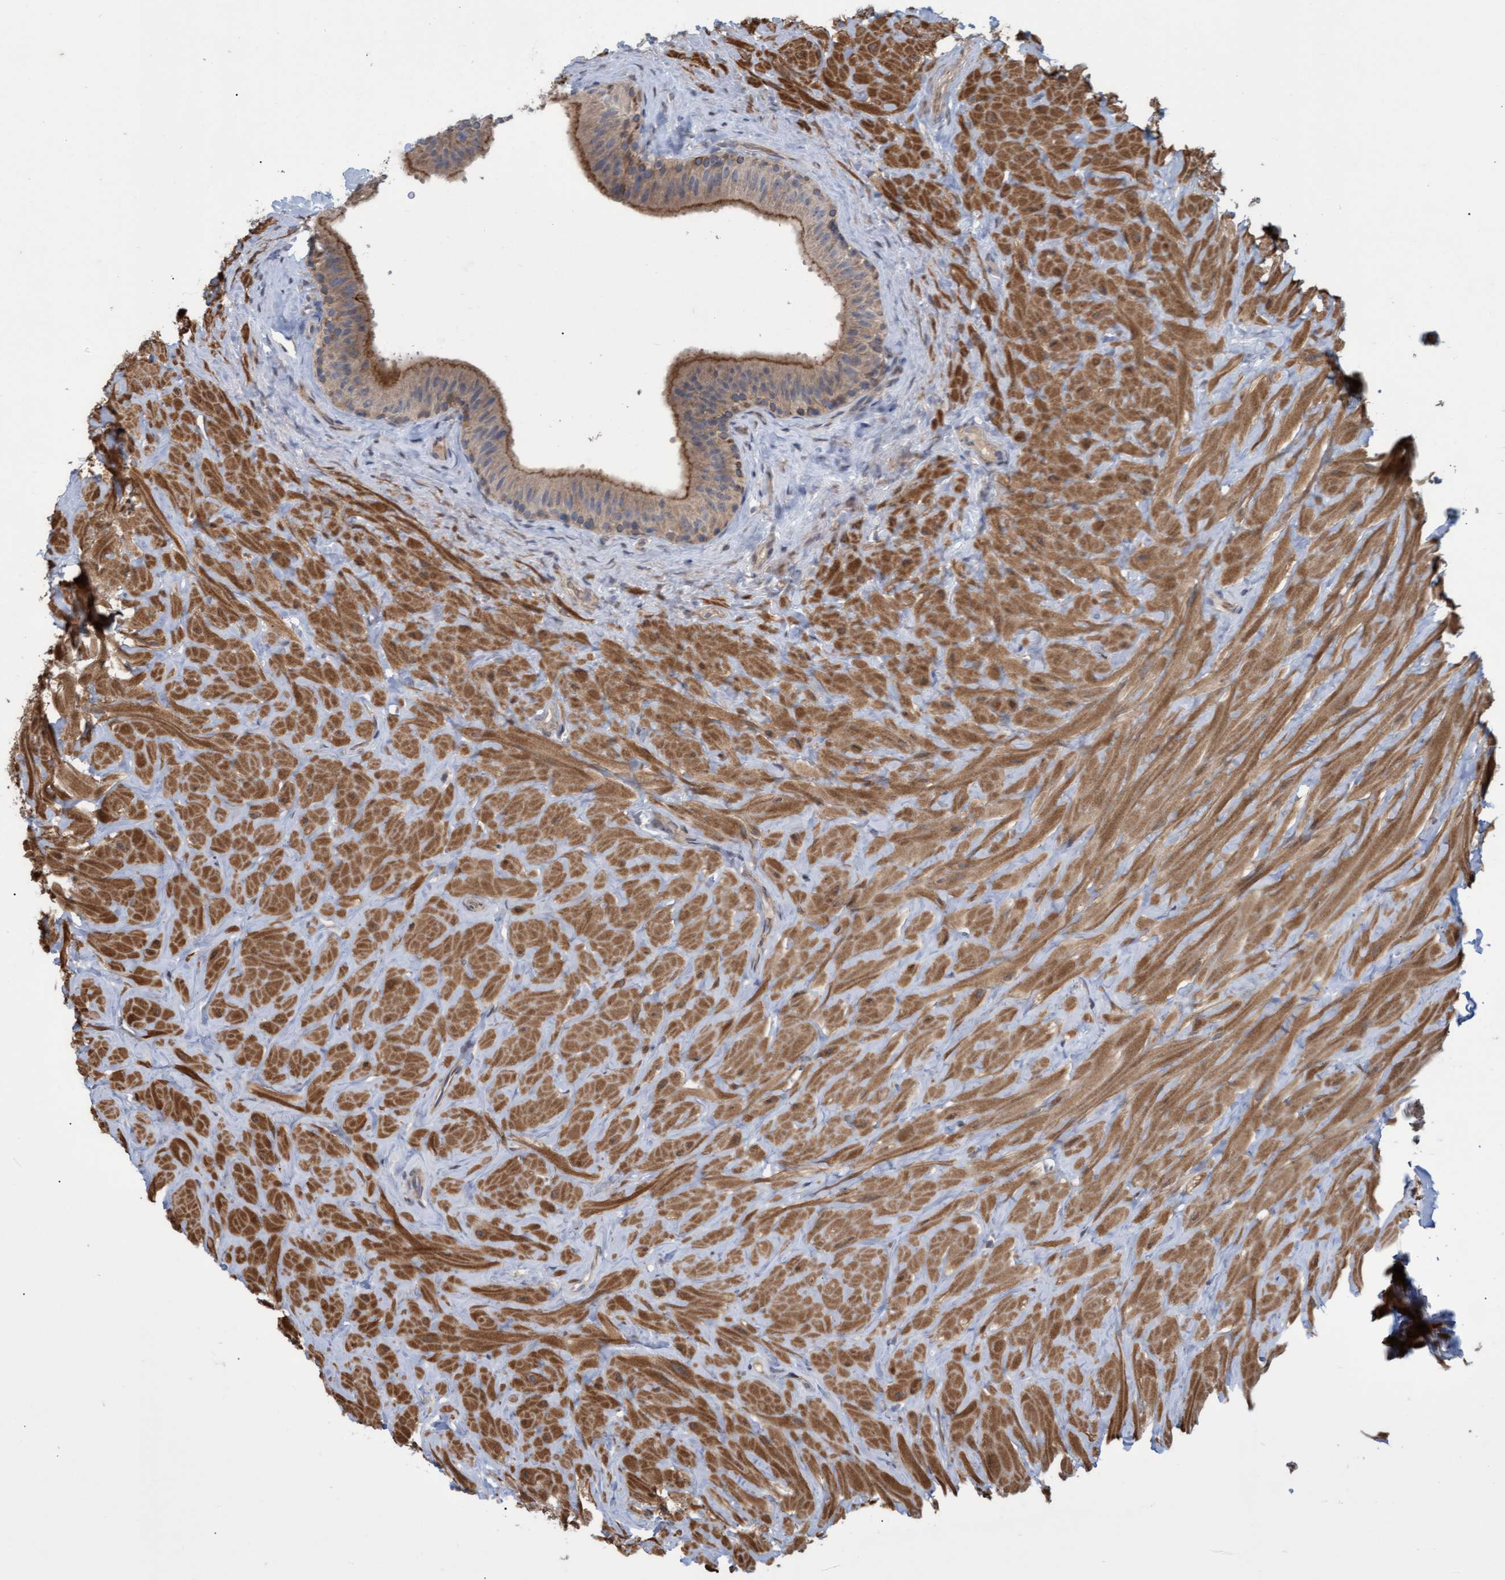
{"staining": {"intensity": "moderate", "quantity": "25%-75%", "location": "cytoplasmic/membranous"}, "tissue": "epididymis", "cell_type": "Glandular cells", "image_type": "normal", "snomed": [{"axis": "morphology", "description": "Normal tissue, NOS"}, {"axis": "topography", "description": "Vascular tissue"}, {"axis": "topography", "description": "Epididymis"}], "caption": "A brown stain labels moderate cytoplasmic/membranous staining of a protein in glandular cells of normal epididymis.", "gene": "NAA15", "patient": {"sex": "male", "age": 49}}